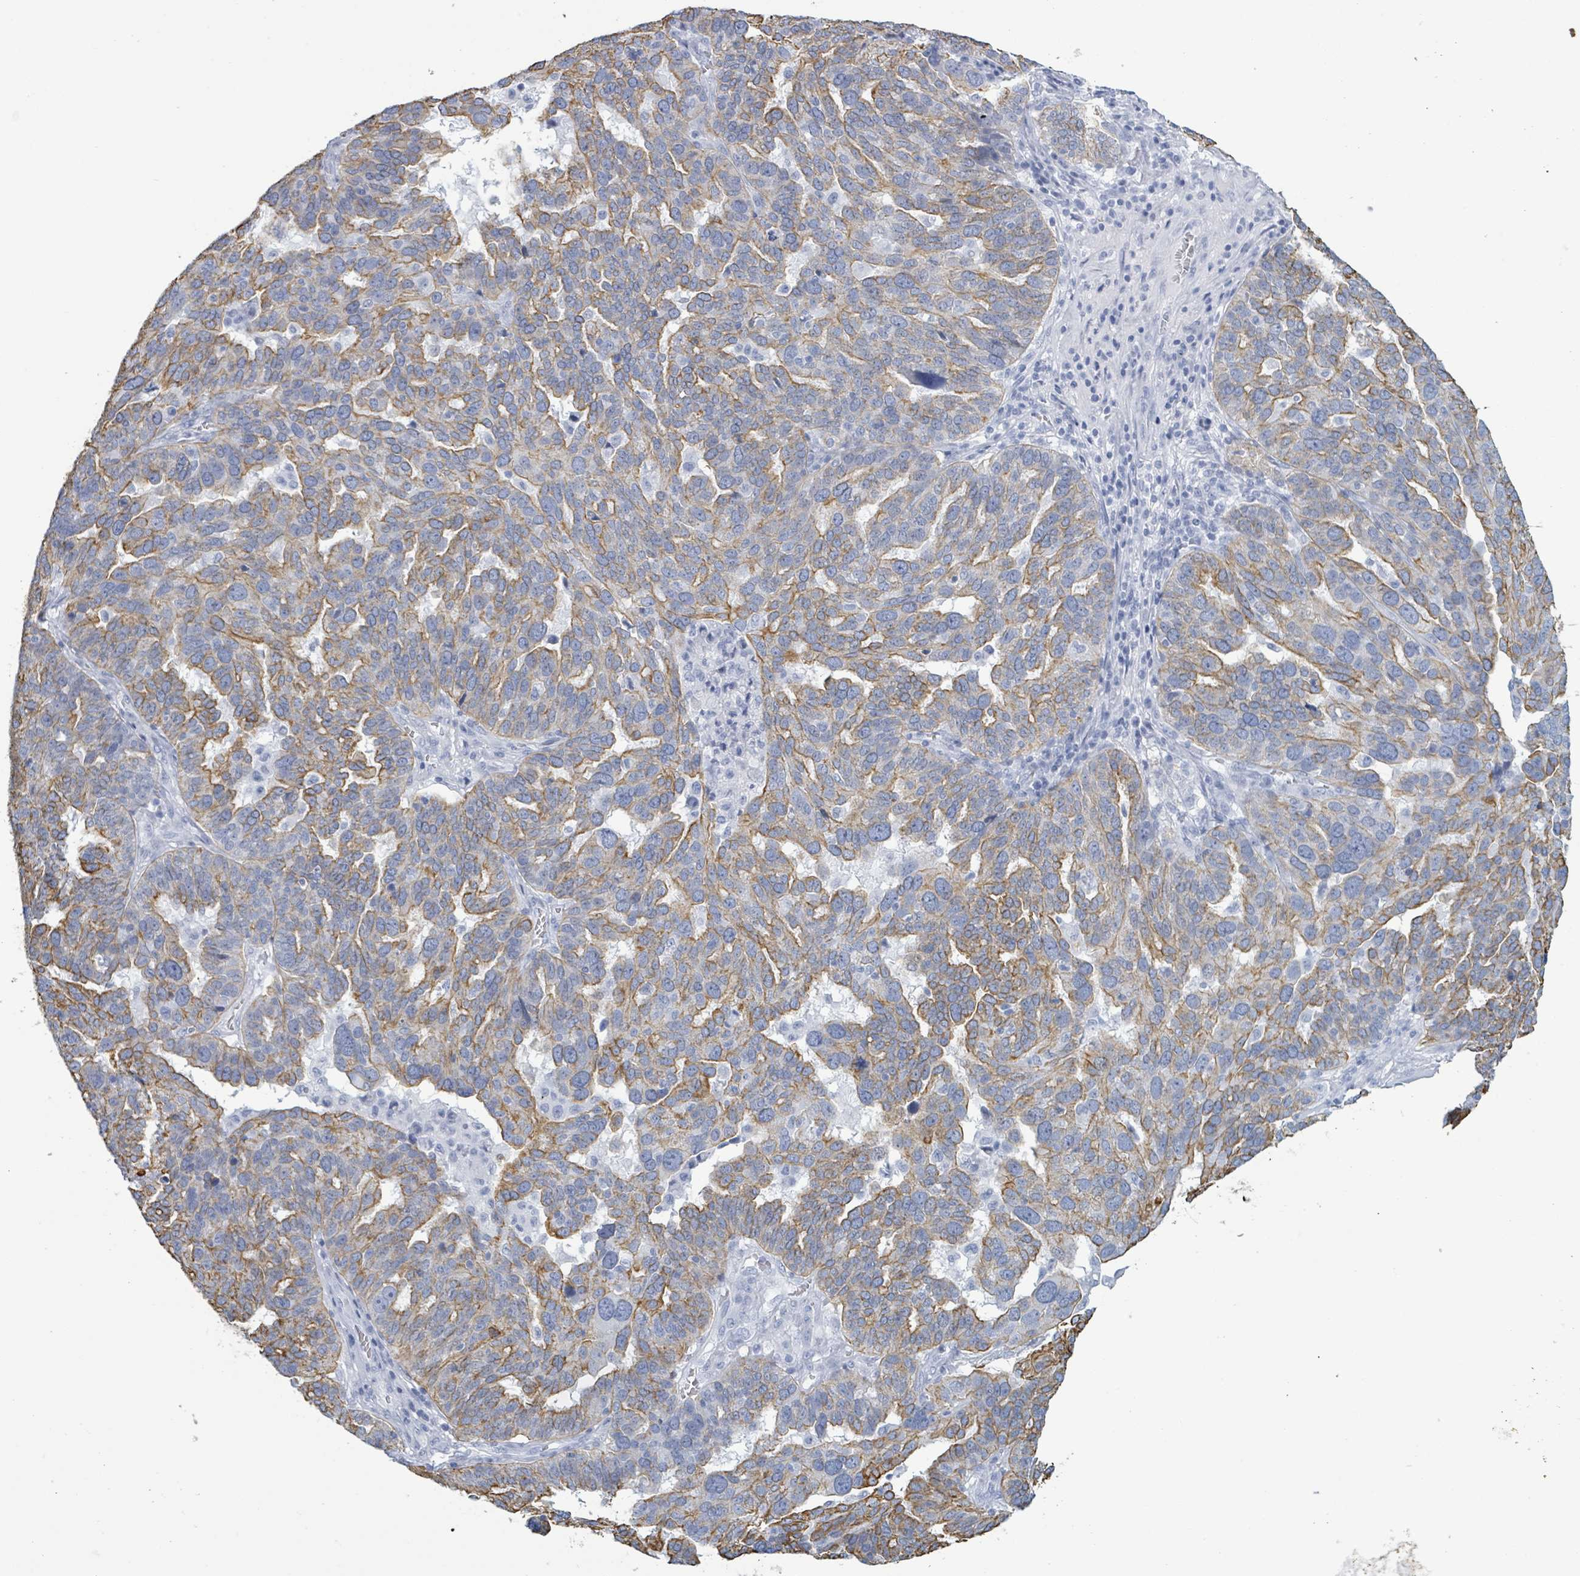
{"staining": {"intensity": "moderate", "quantity": "25%-75%", "location": "cytoplasmic/membranous"}, "tissue": "ovarian cancer", "cell_type": "Tumor cells", "image_type": "cancer", "snomed": [{"axis": "morphology", "description": "Cystadenocarcinoma, serous, NOS"}, {"axis": "topography", "description": "Ovary"}], "caption": "Ovarian serous cystadenocarcinoma stained with a protein marker shows moderate staining in tumor cells.", "gene": "KRT8", "patient": {"sex": "female", "age": 59}}